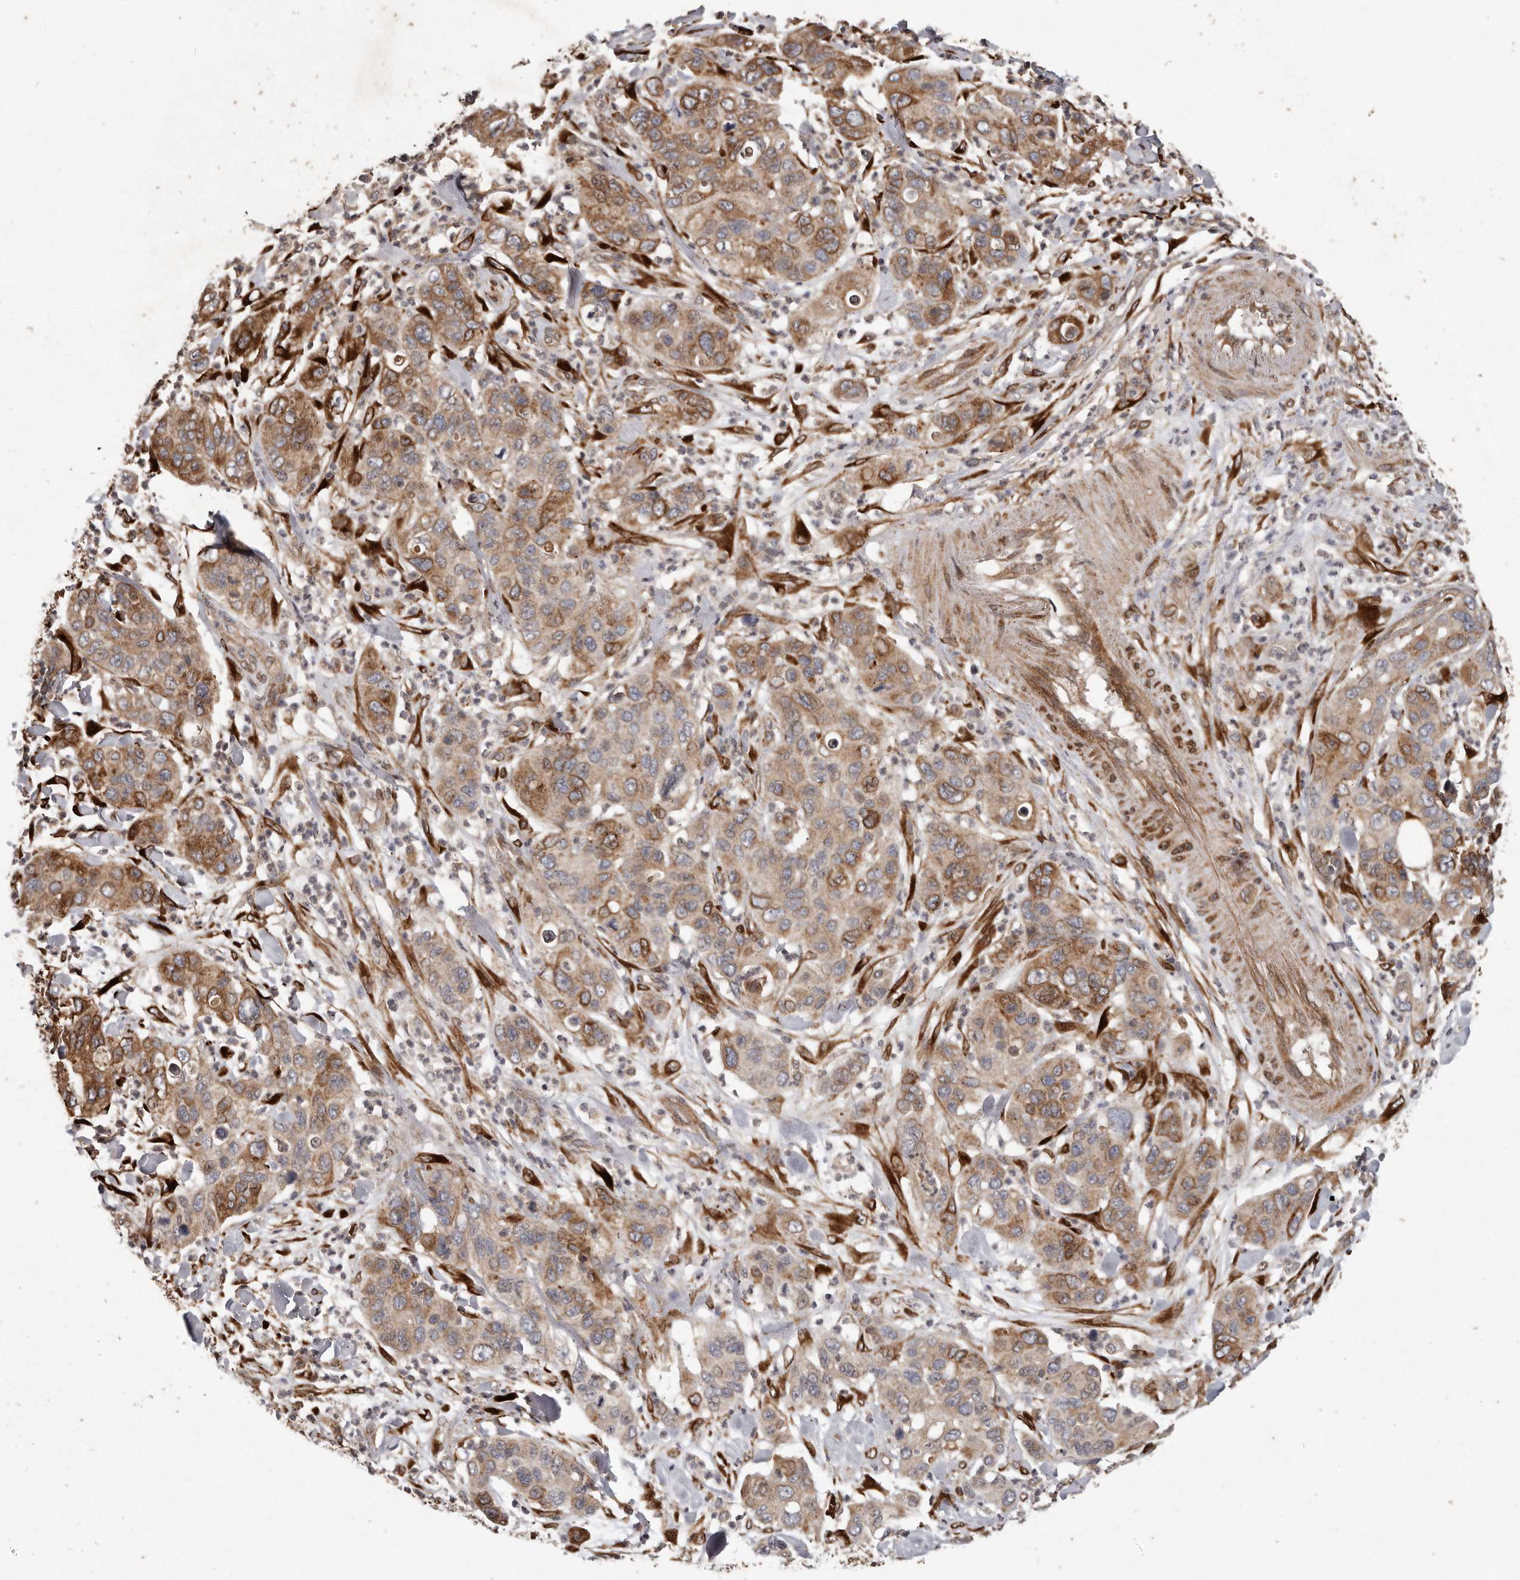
{"staining": {"intensity": "moderate", "quantity": ">75%", "location": "cytoplasmic/membranous"}, "tissue": "pancreatic cancer", "cell_type": "Tumor cells", "image_type": "cancer", "snomed": [{"axis": "morphology", "description": "Adenocarcinoma, NOS"}, {"axis": "topography", "description": "Pancreas"}], "caption": "Tumor cells display medium levels of moderate cytoplasmic/membranous staining in about >75% of cells in pancreatic adenocarcinoma.", "gene": "PLOD2", "patient": {"sex": "female", "age": 71}}